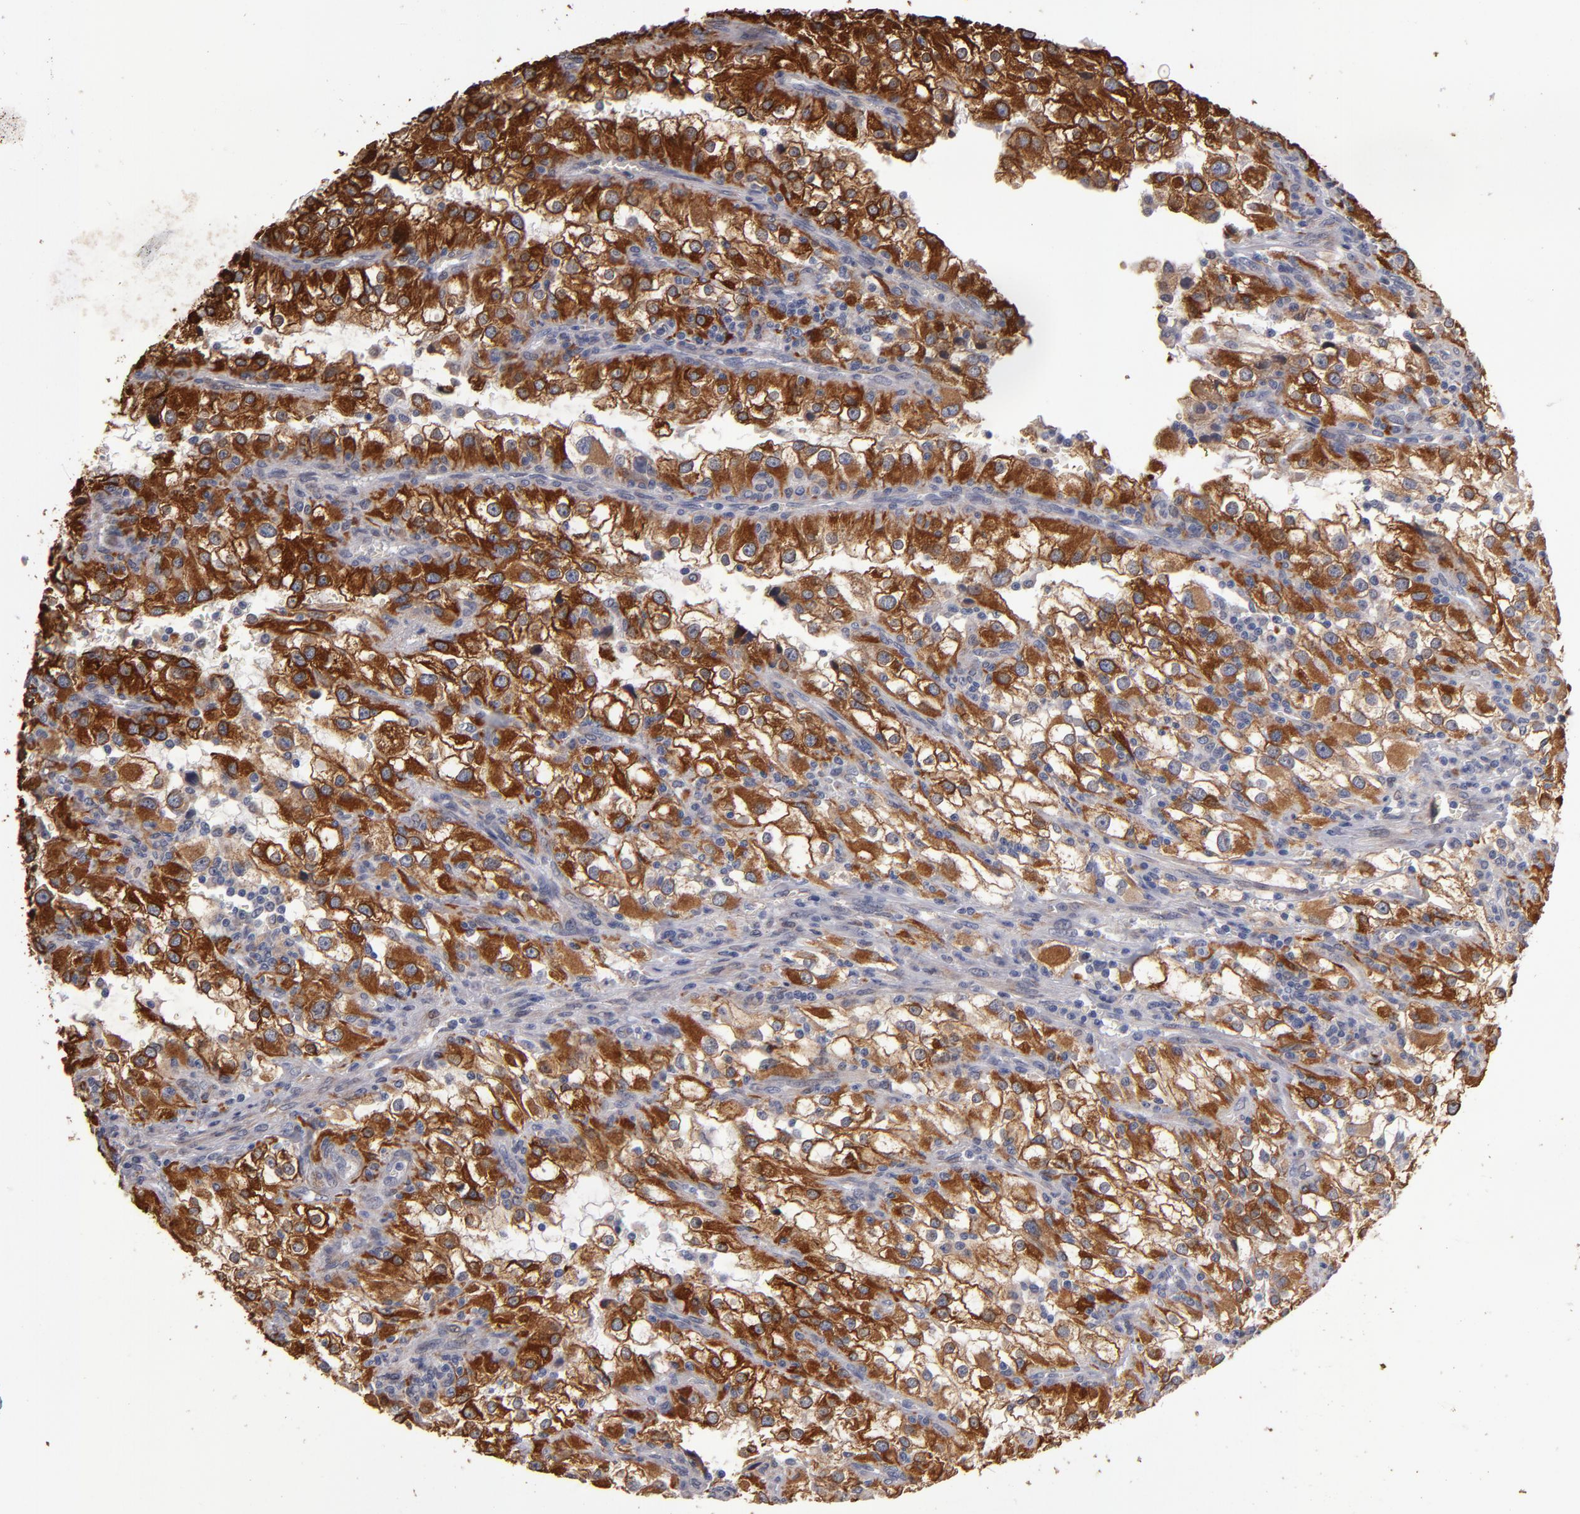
{"staining": {"intensity": "strong", "quantity": ">75%", "location": "cytoplasmic/membranous"}, "tissue": "renal cancer", "cell_type": "Tumor cells", "image_type": "cancer", "snomed": [{"axis": "morphology", "description": "Adenocarcinoma, NOS"}, {"axis": "topography", "description": "Kidney"}], "caption": "Immunohistochemical staining of human renal adenocarcinoma shows high levels of strong cytoplasmic/membranous protein staining in about >75% of tumor cells.", "gene": "PGRMC1", "patient": {"sex": "female", "age": 52}}